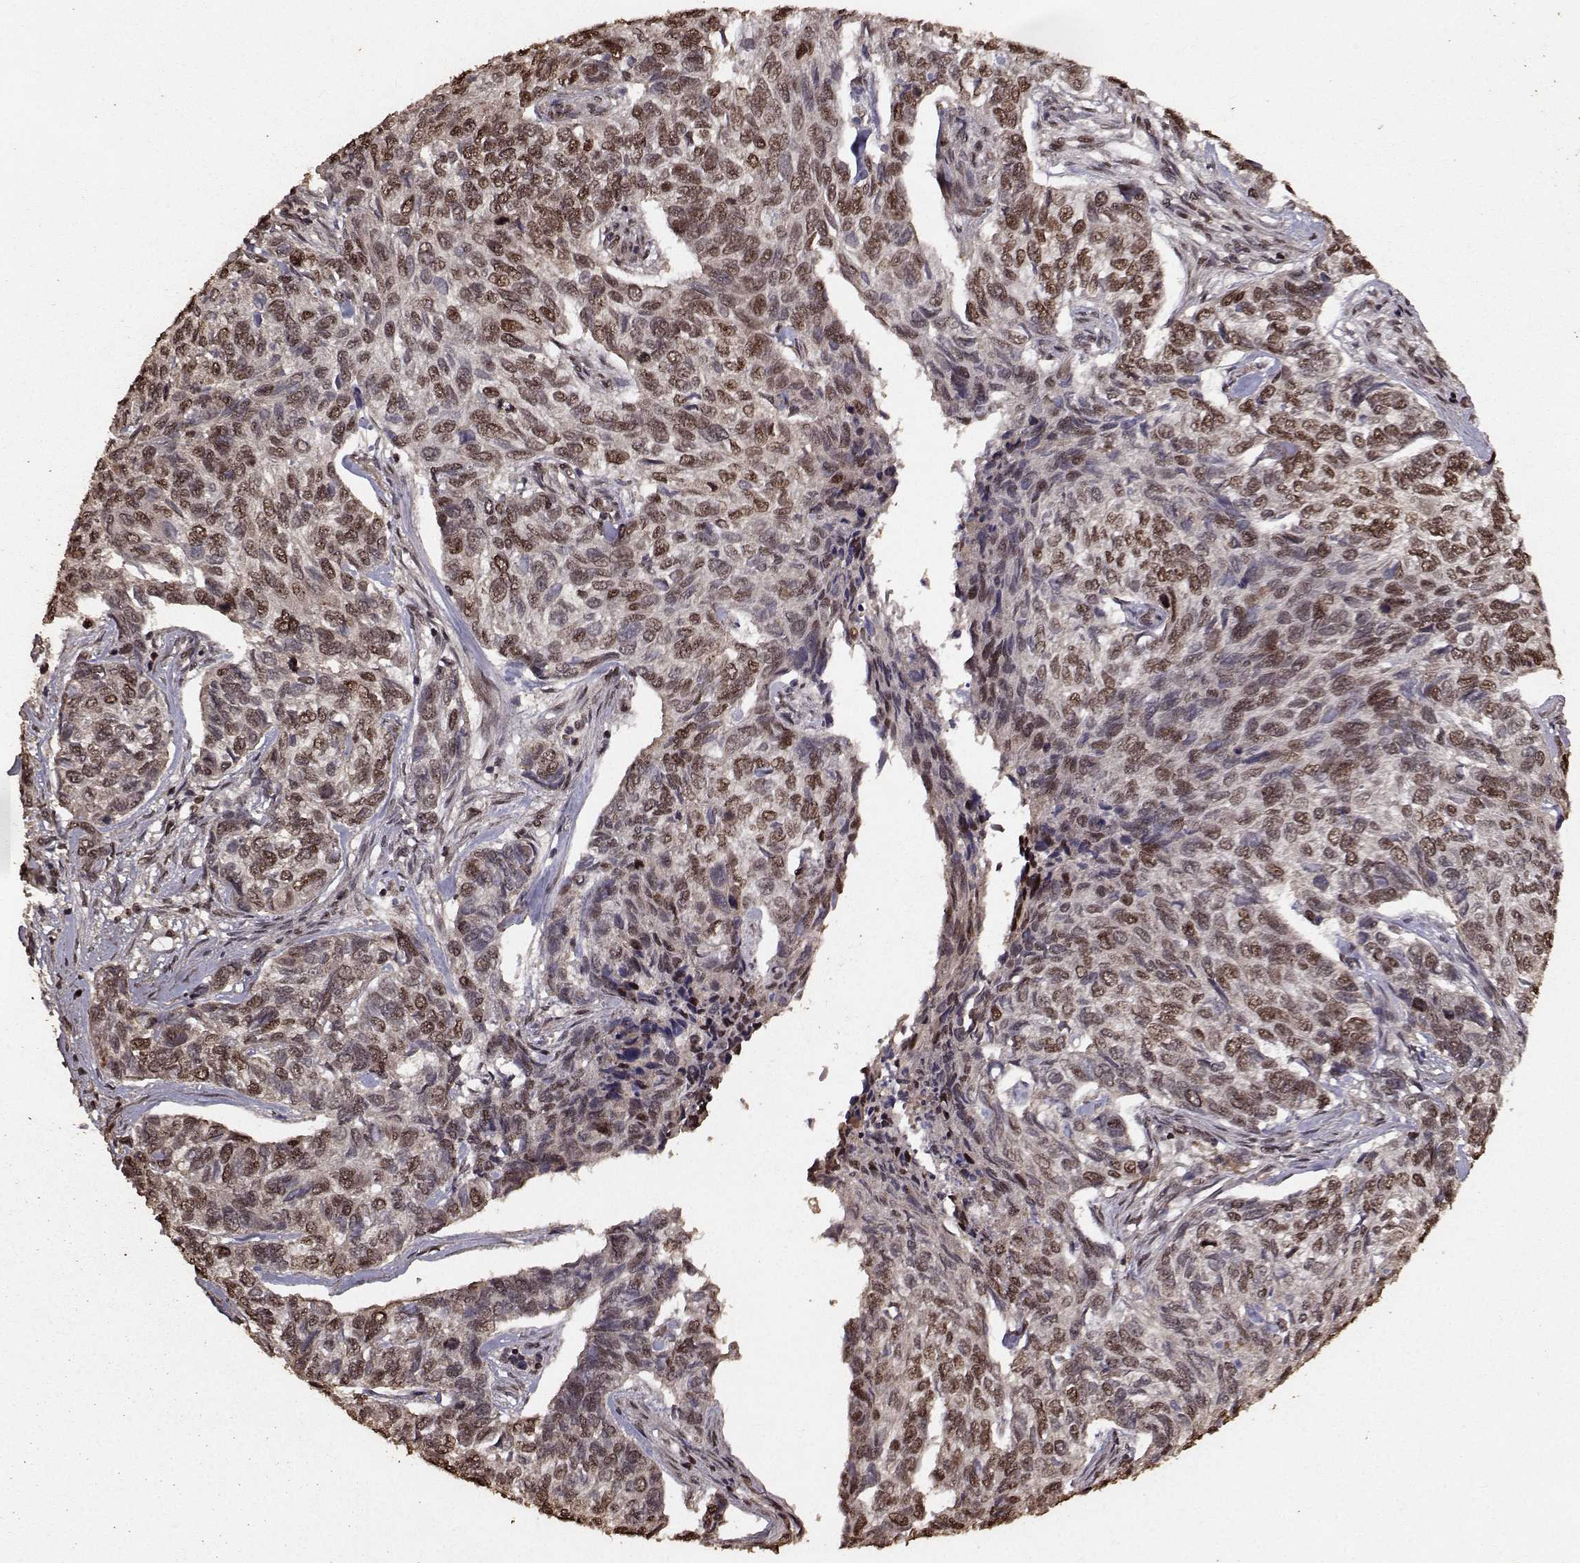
{"staining": {"intensity": "strong", "quantity": "25%-75%", "location": "nuclear"}, "tissue": "skin cancer", "cell_type": "Tumor cells", "image_type": "cancer", "snomed": [{"axis": "morphology", "description": "Basal cell carcinoma"}, {"axis": "topography", "description": "Skin"}], "caption": "Protein staining demonstrates strong nuclear staining in approximately 25%-75% of tumor cells in basal cell carcinoma (skin). (Brightfield microscopy of DAB IHC at high magnification).", "gene": "SF1", "patient": {"sex": "female", "age": 65}}